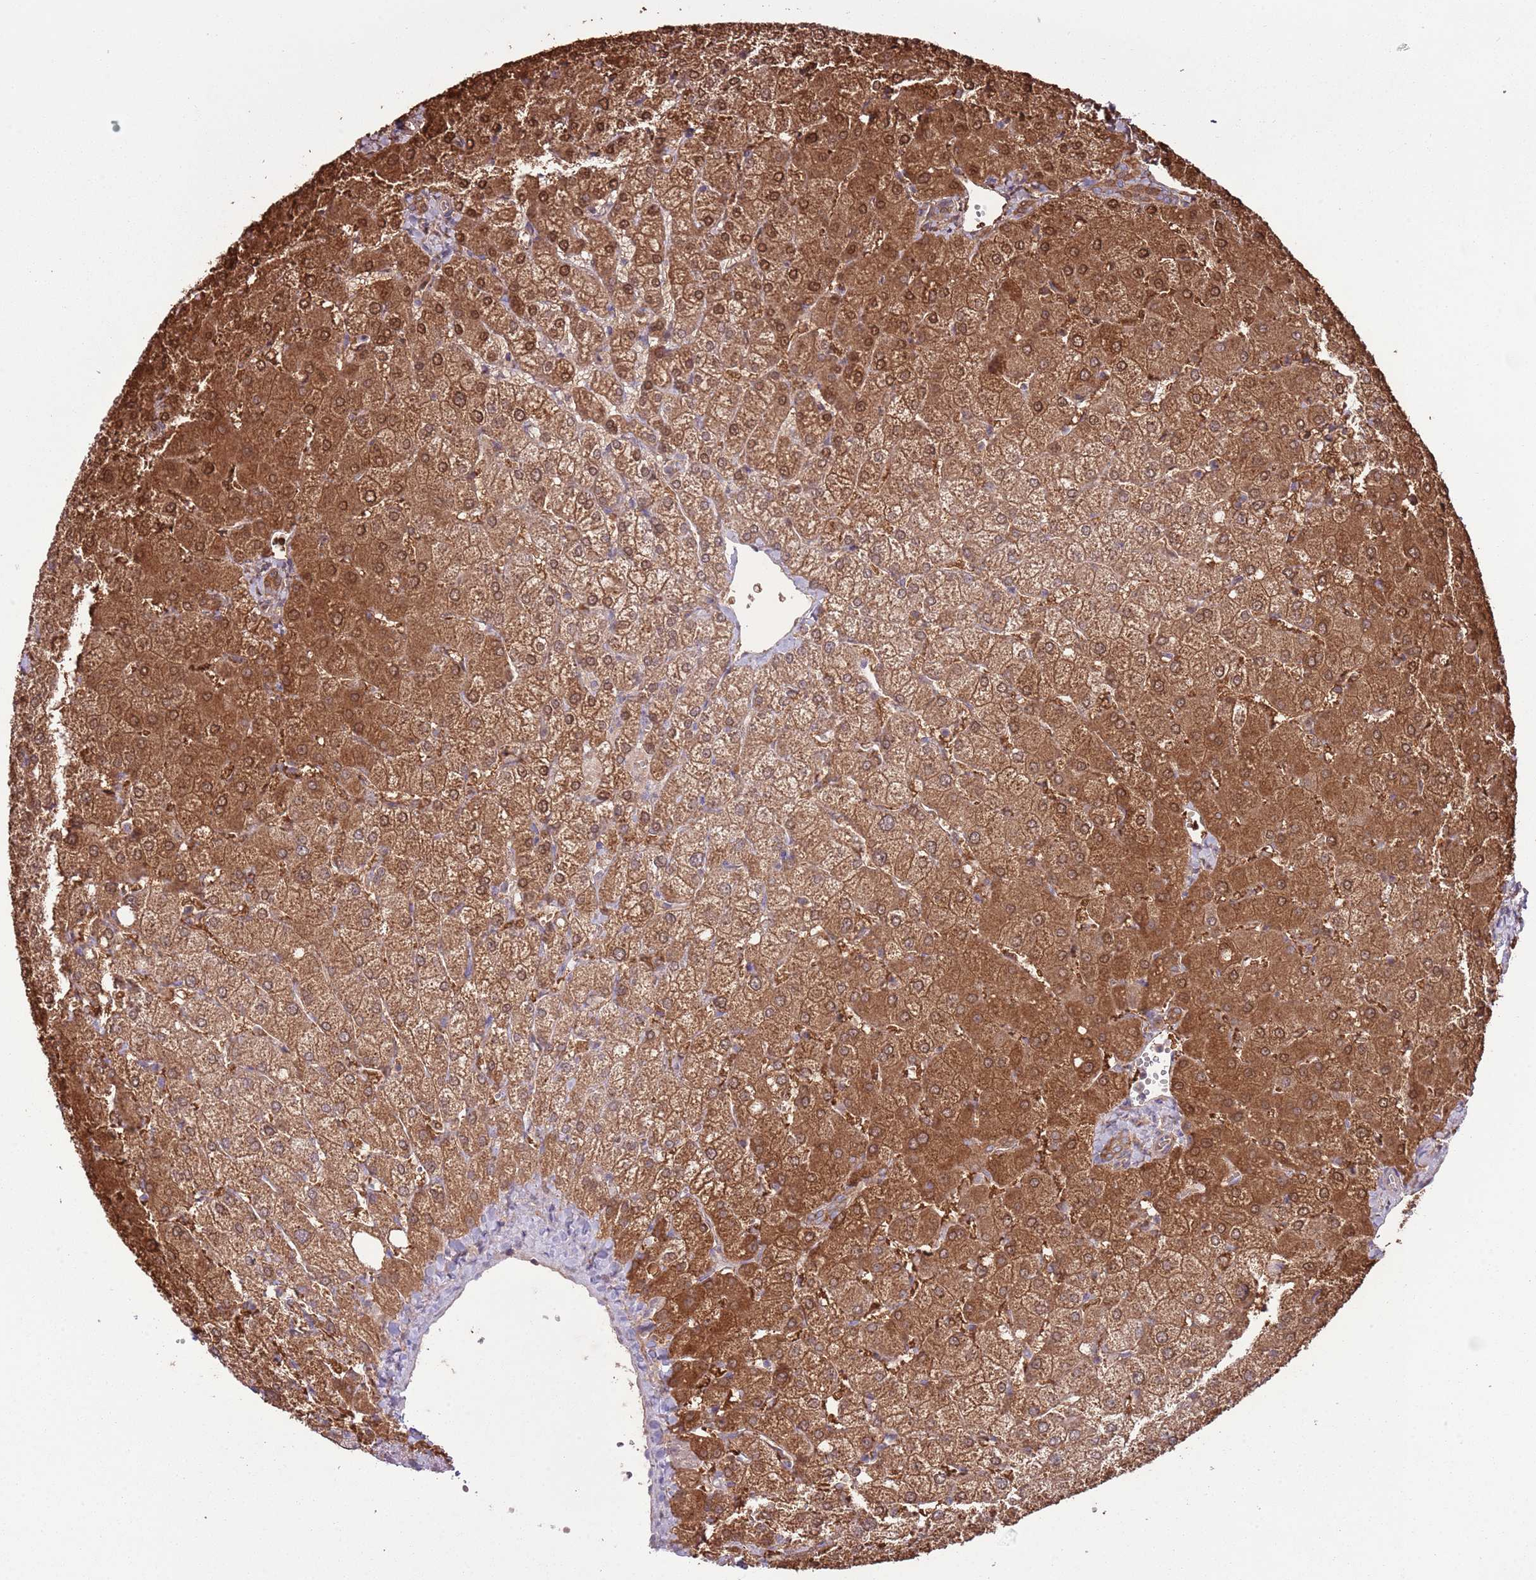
{"staining": {"intensity": "moderate", "quantity": "25%-75%", "location": "cytoplasmic/membranous"}, "tissue": "liver", "cell_type": "Cholangiocytes", "image_type": "normal", "snomed": [{"axis": "morphology", "description": "Normal tissue, NOS"}, {"axis": "topography", "description": "Liver"}], "caption": "Liver stained for a protein reveals moderate cytoplasmic/membranous positivity in cholangiocytes. The staining is performed using DAB (3,3'-diaminobenzidine) brown chromogen to label protein expression. The nuclei are counter-stained blue using hematoxylin.", "gene": "LPIN2", "patient": {"sex": "female", "age": 54}}